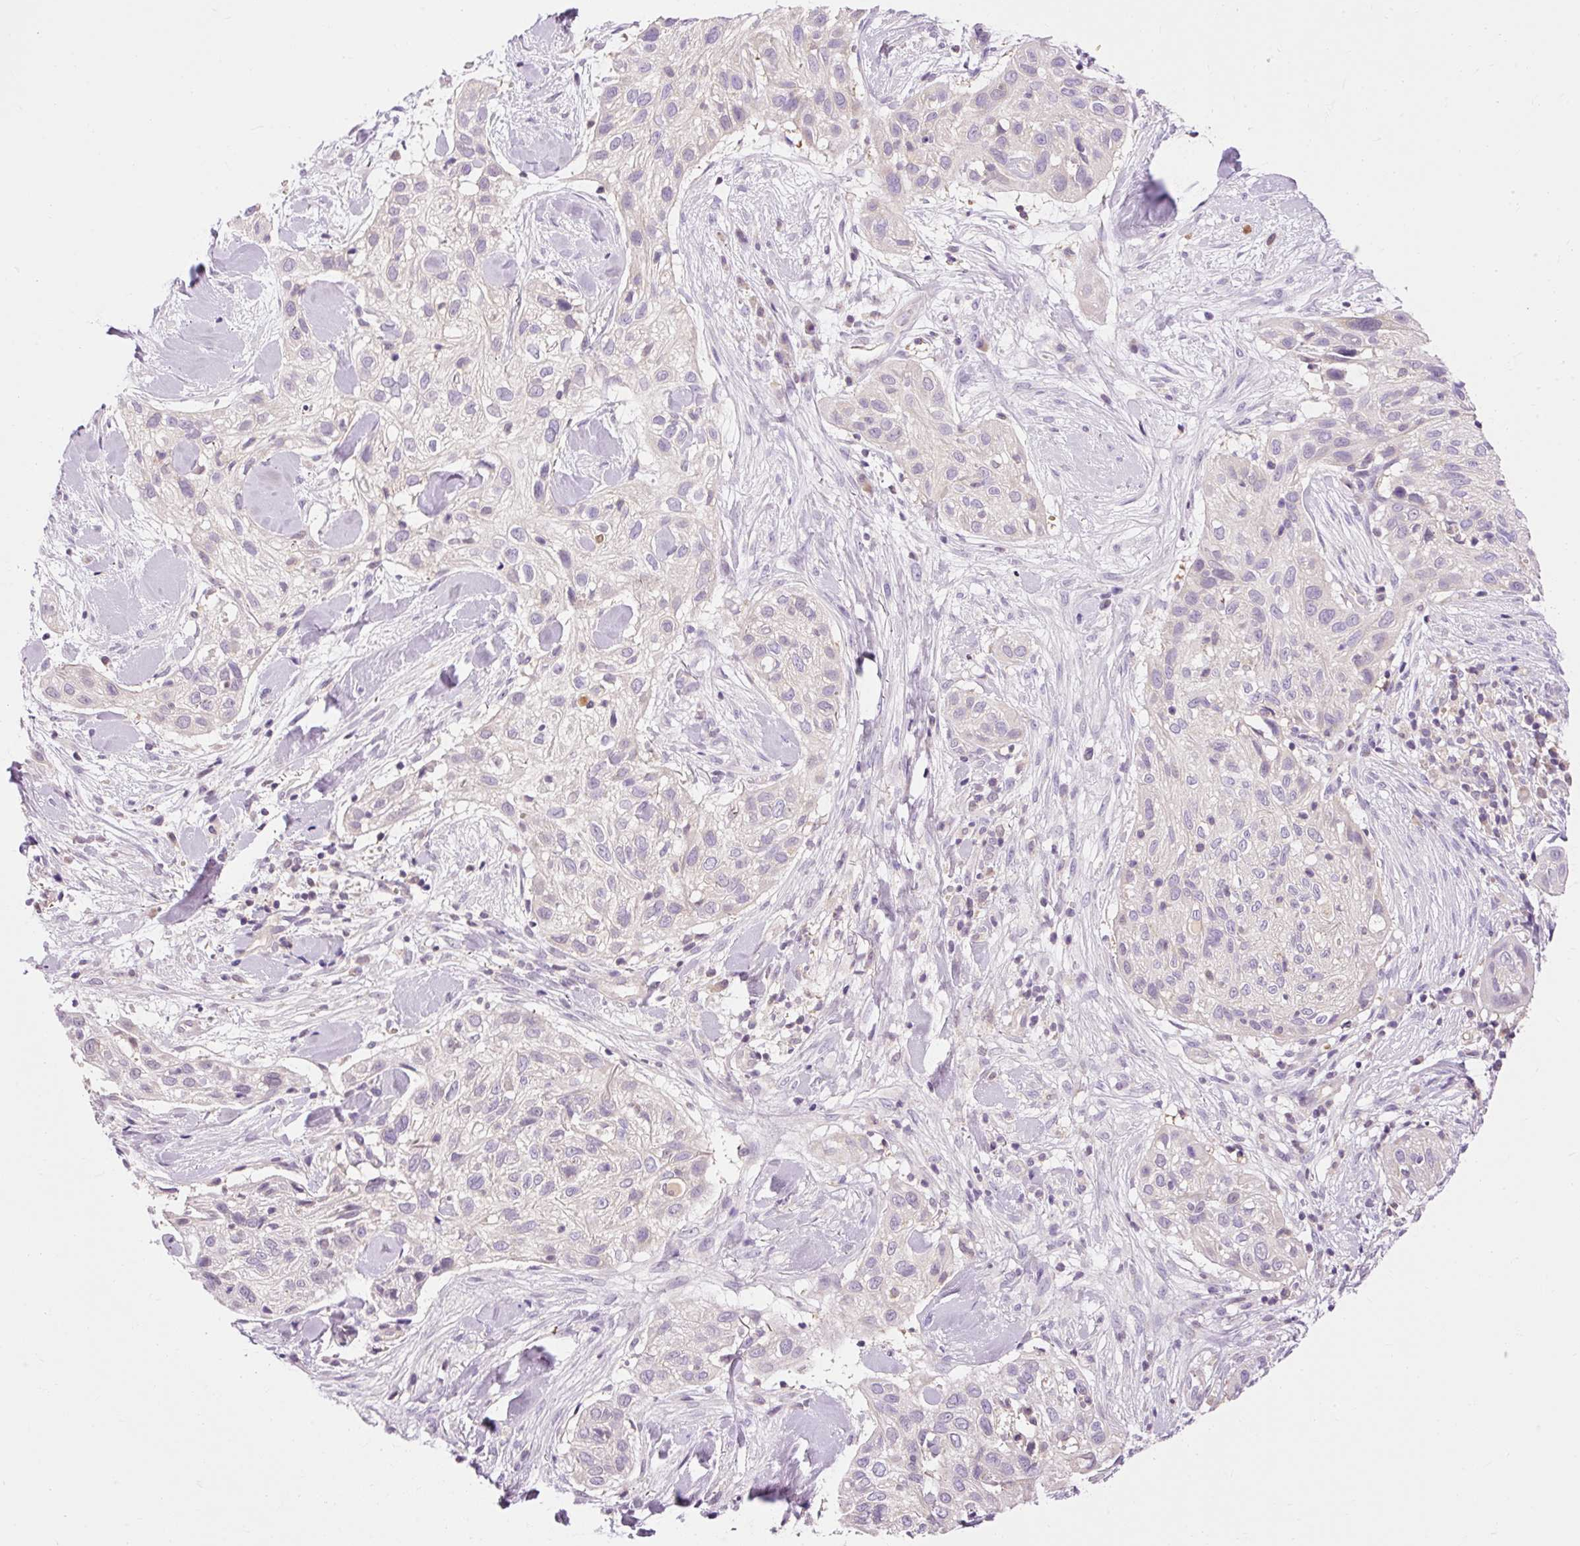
{"staining": {"intensity": "negative", "quantity": "none", "location": "none"}, "tissue": "skin cancer", "cell_type": "Tumor cells", "image_type": "cancer", "snomed": [{"axis": "morphology", "description": "Squamous cell carcinoma, NOS"}, {"axis": "topography", "description": "Skin"}], "caption": "The histopathology image exhibits no staining of tumor cells in skin cancer.", "gene": "IMMT", "patient": {"sex": "male", "age": 82}}